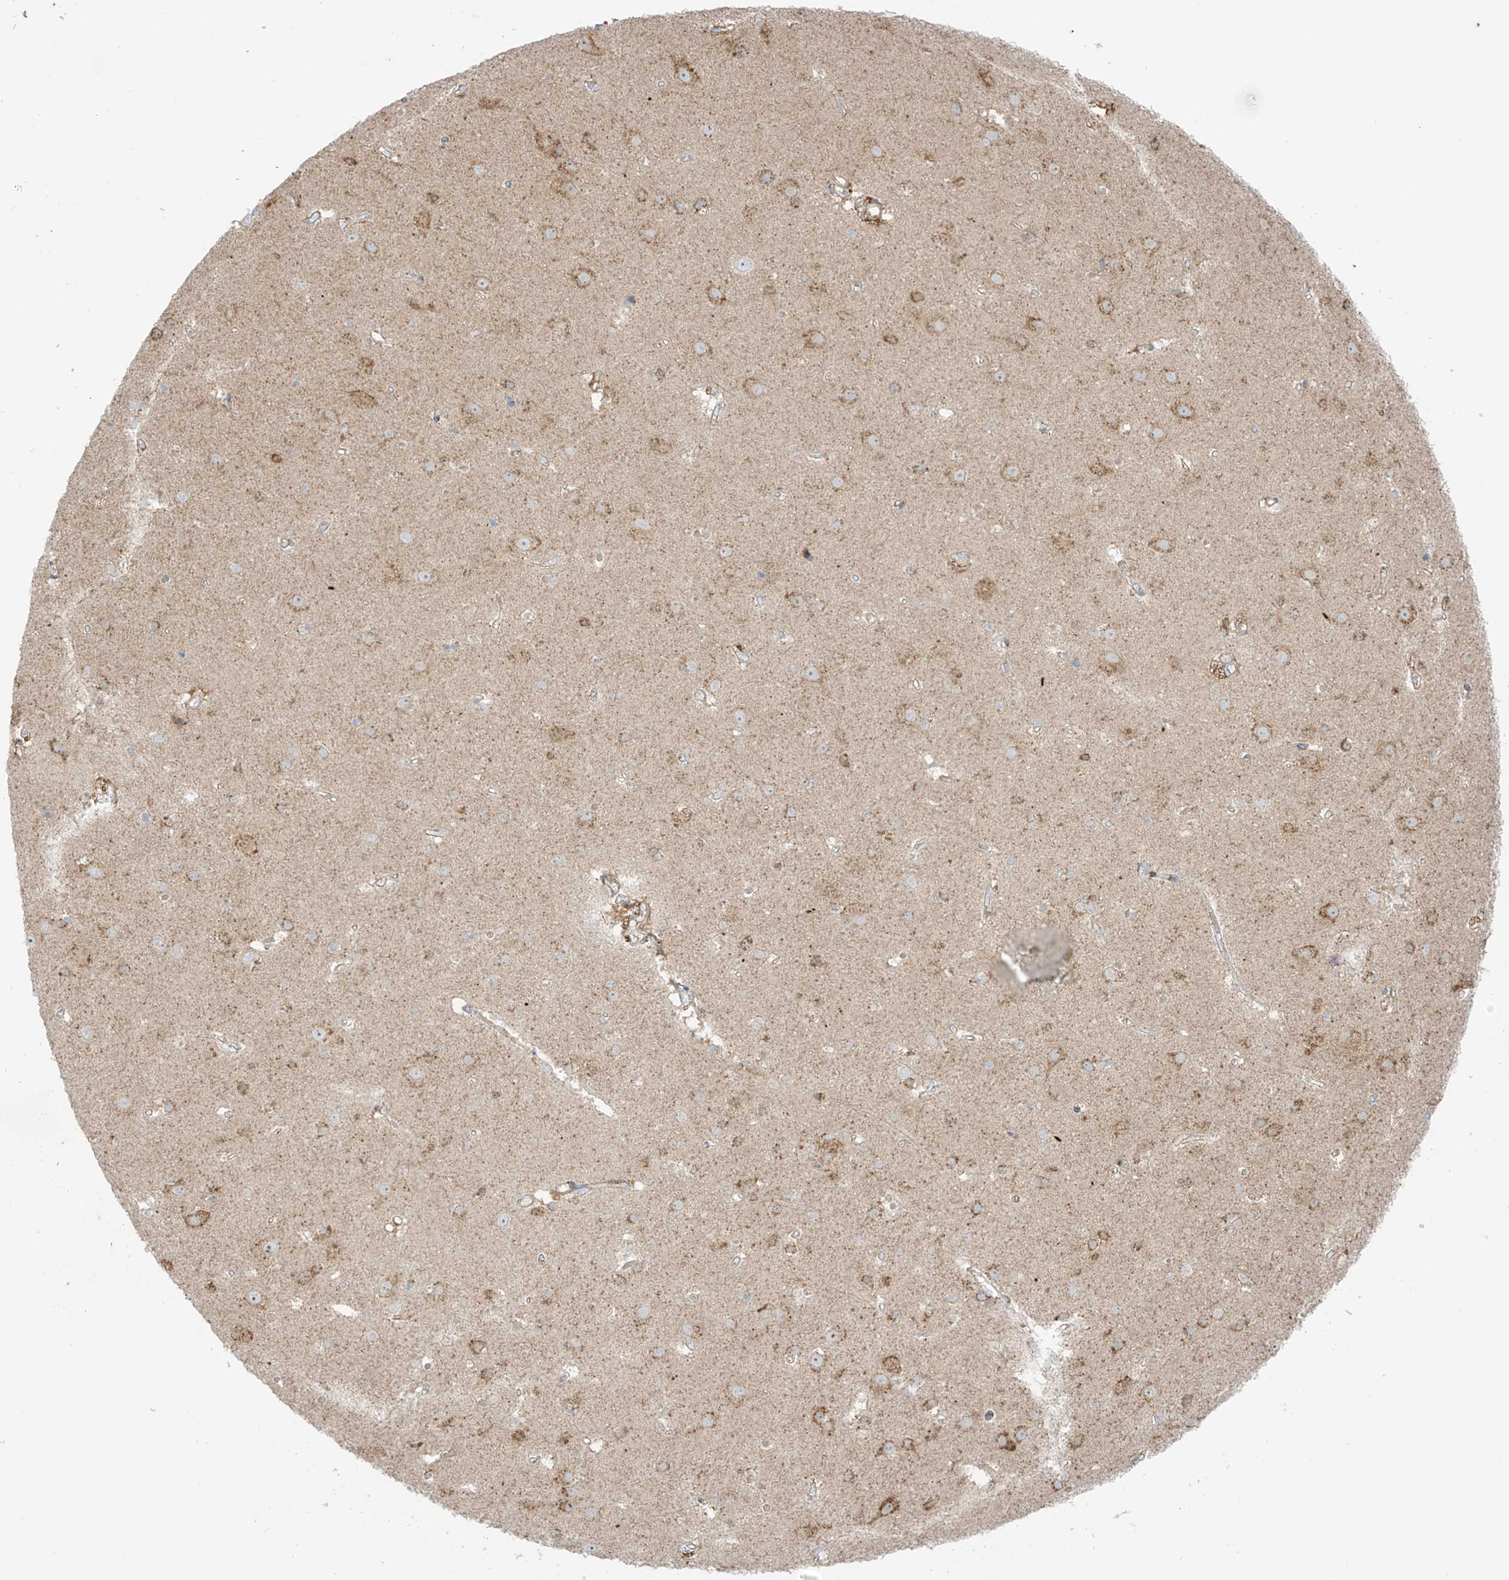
{"staining": {"intensity": "moderate", "quantity": ">75%", "location": "cytoplasmic/membranous"}, "tissue": "cerebral cortex", "cell_type": "Endothelial cells", "image_type": "normal", "snomed": [{"axis": "morphology", "description": "Normal tissue, NOS"}, {"axis": "topography", "description": "Cerebral cortex"}], "caption": "IHC of benign cerebral cortex demonstrates medium levels of moderate cytoplasmic/membranous expression in approximately >75% of endothelial cells.", "gene": "XKR3", "patient": {"sex": "male", "age": 54}}